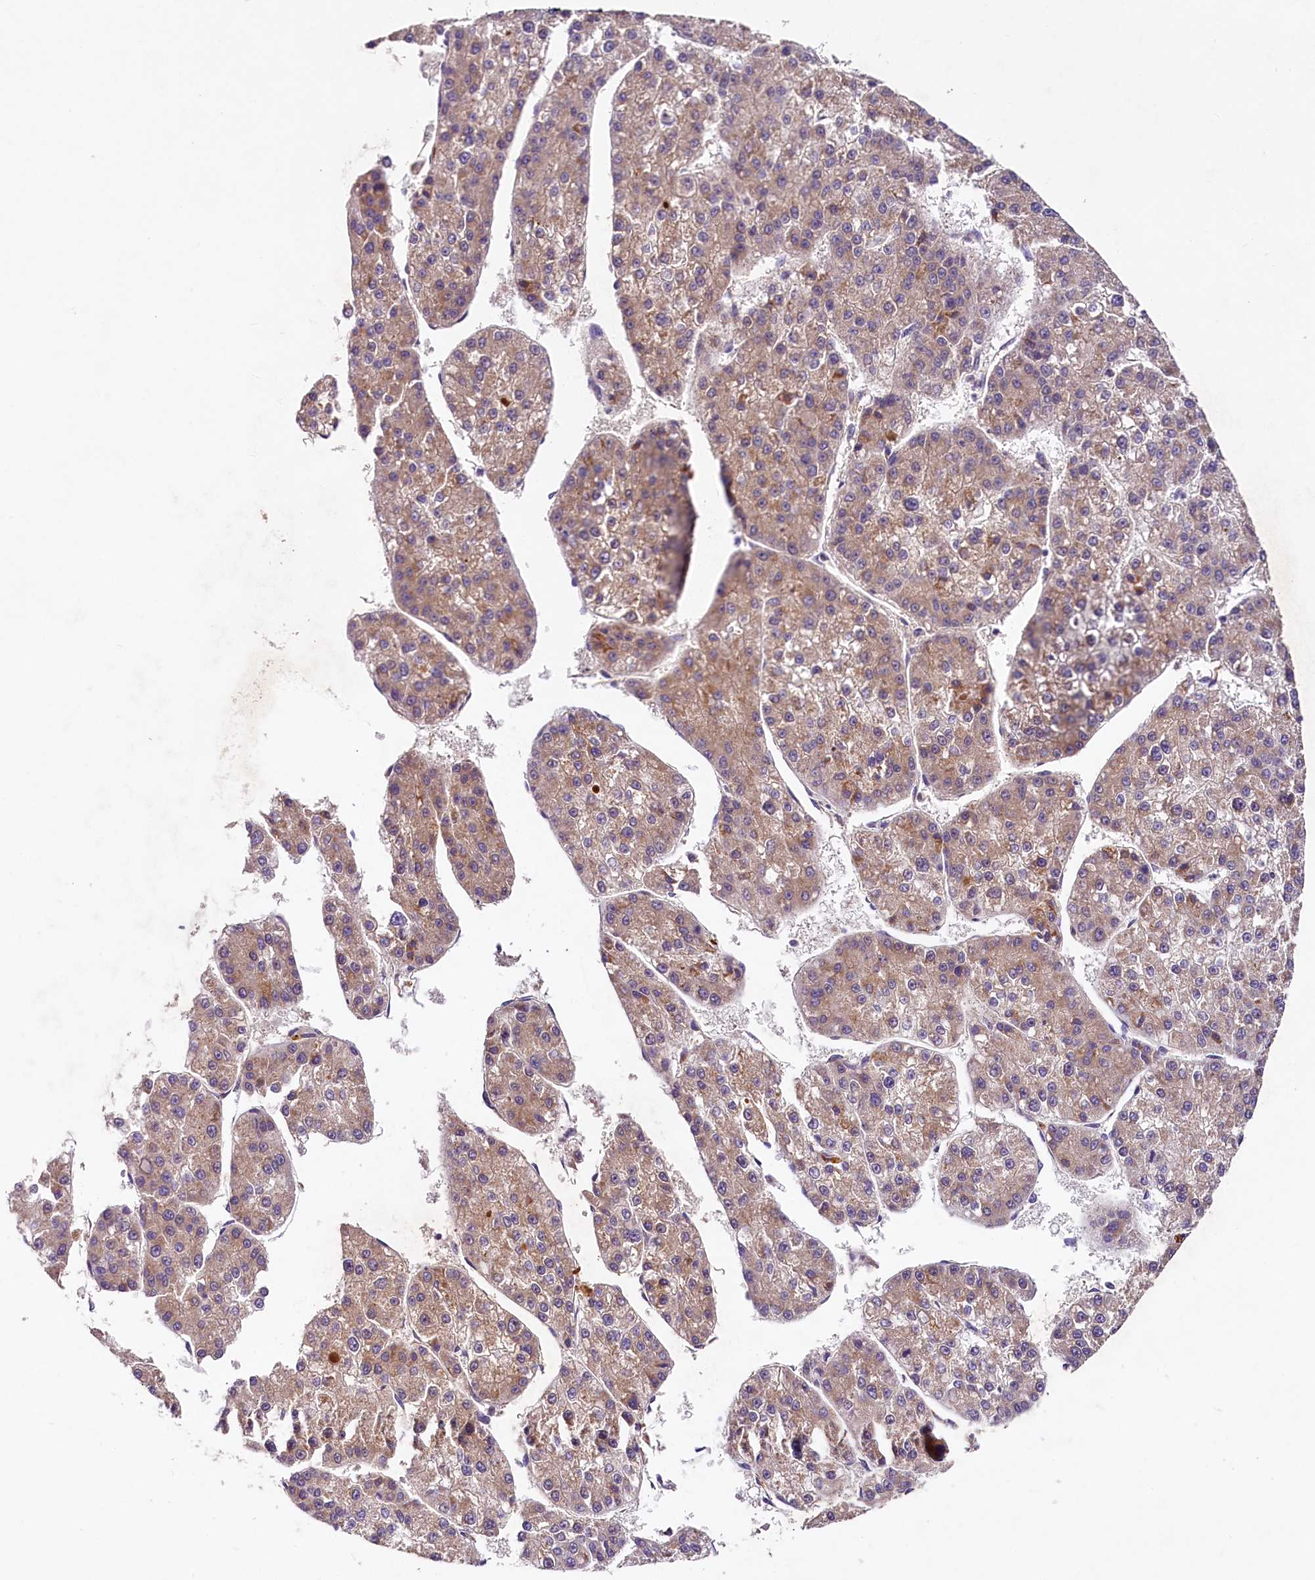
{"staining": {"intensity": "weak", "quantity": ">75%", "location": "cytoplasmic/membranous"}, "tissue": "liver cancer", "cell_type": "Tumor cells", "image_type": "cancer", "snomed": [{"axis": "morphology", "description": "Carcinoma, Hepatocellular, NOS"}, {"axis": "topography", "description": "Liver"}], "caption": "Liver cancer stained for a protein exhibits weak cytoplasmic/membranous positivity in tumor cells. The protein is stained brown, and the nuclei are stained in blue (DAB IHC with brightfield microscopy, high magnification).", "gene": "PMPCB", "patient": {"sex": "female", "age": 73}}